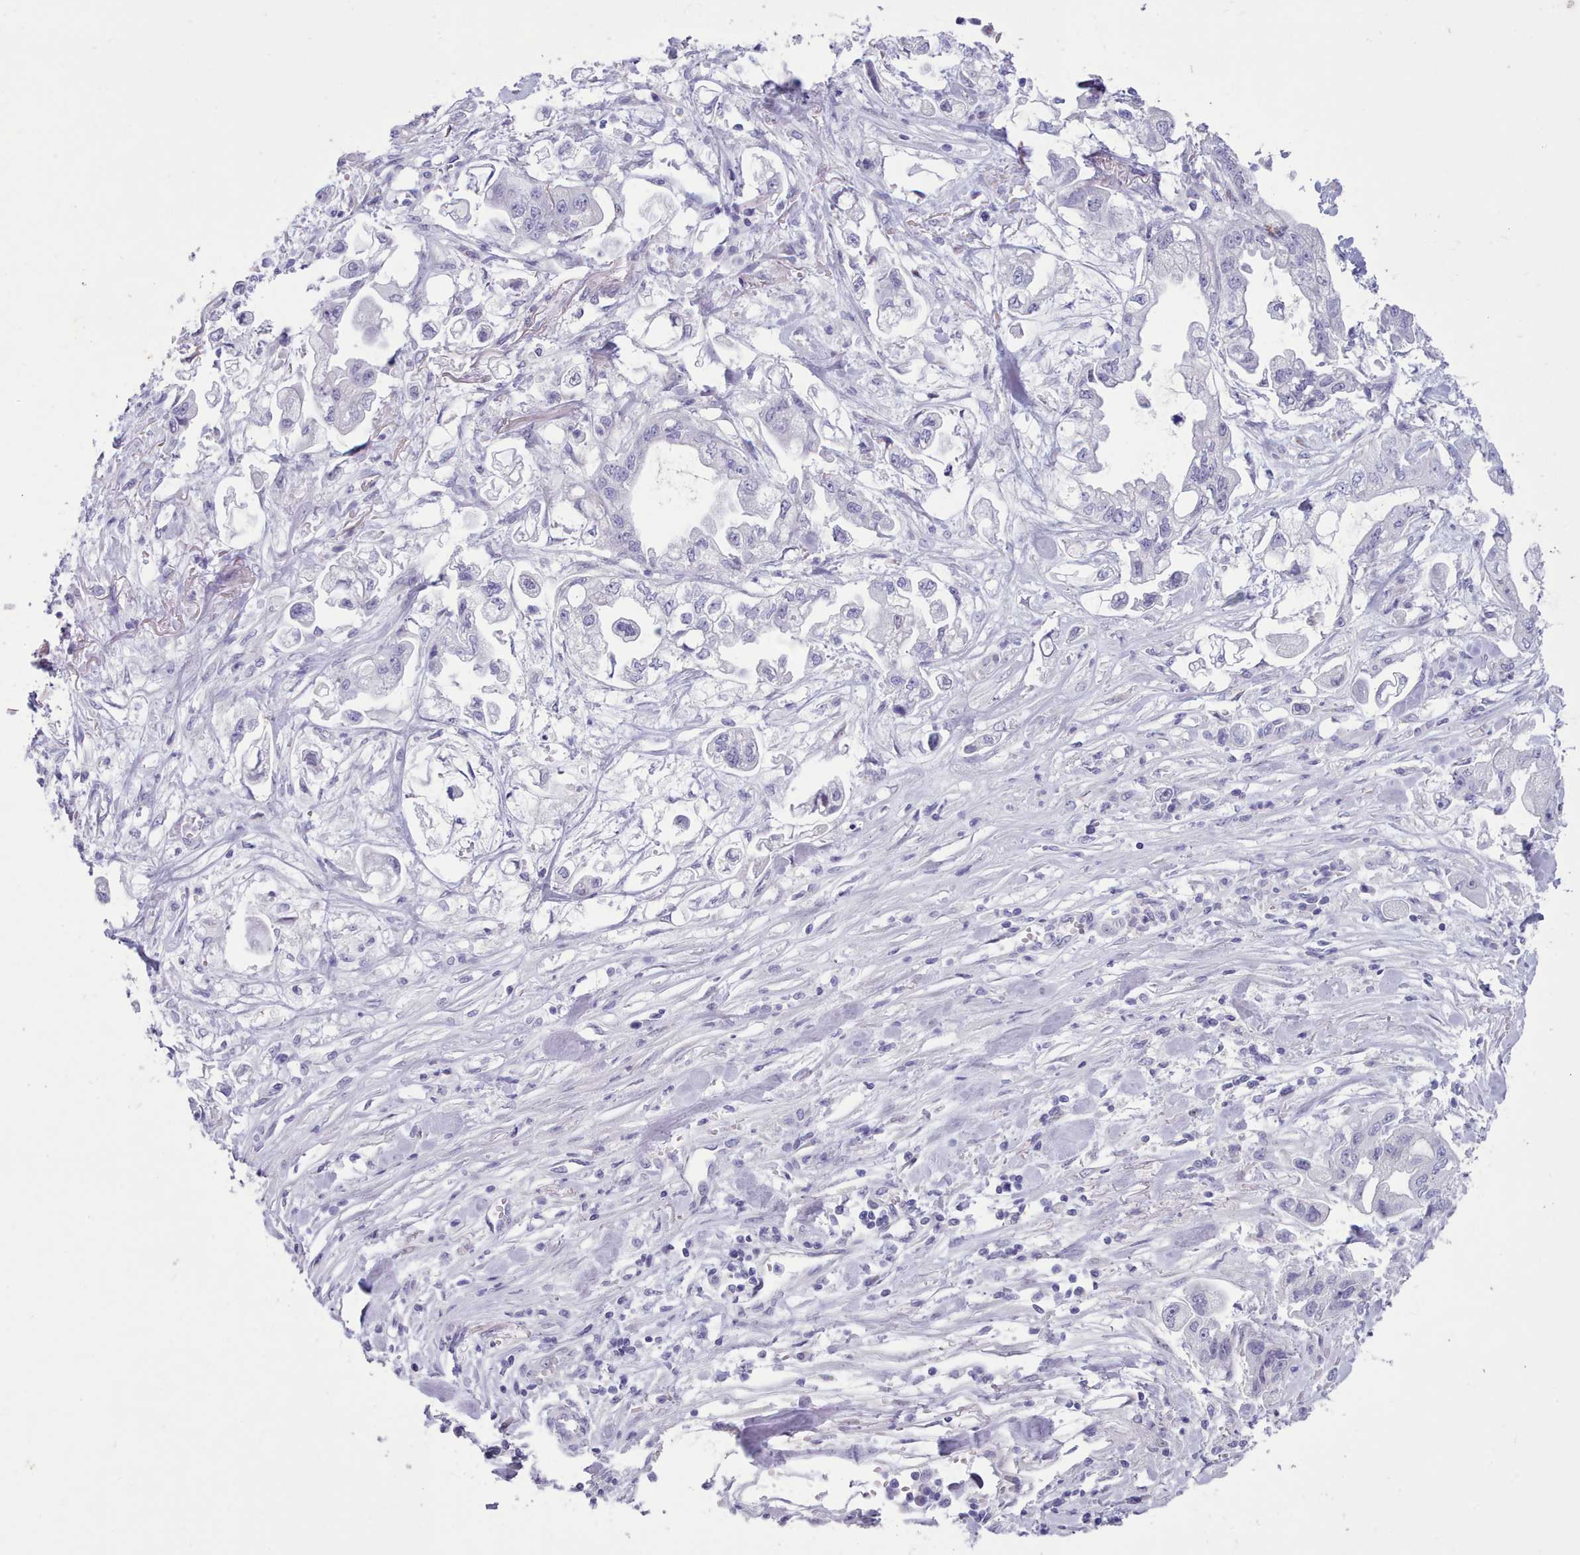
{"staining": {"intensity": "negative", "quantity": "none", "location": "none"}, "tissue": "stomach cancer", "cell_type": "Tumor cells", "image_type": "cancer", "snomed": [{"axis": "morphology", "description": "Adenocarcinoma, NOS"}, {"axis": "topography", "description": "Stomach"}], "caption": "This is a photomicrograph of IHC staining of adenocarcinoma (stomach), which shows no staining in tumor cells.", "gene": "TMEM253", "patient": {"sex": "male", "age": 62}}